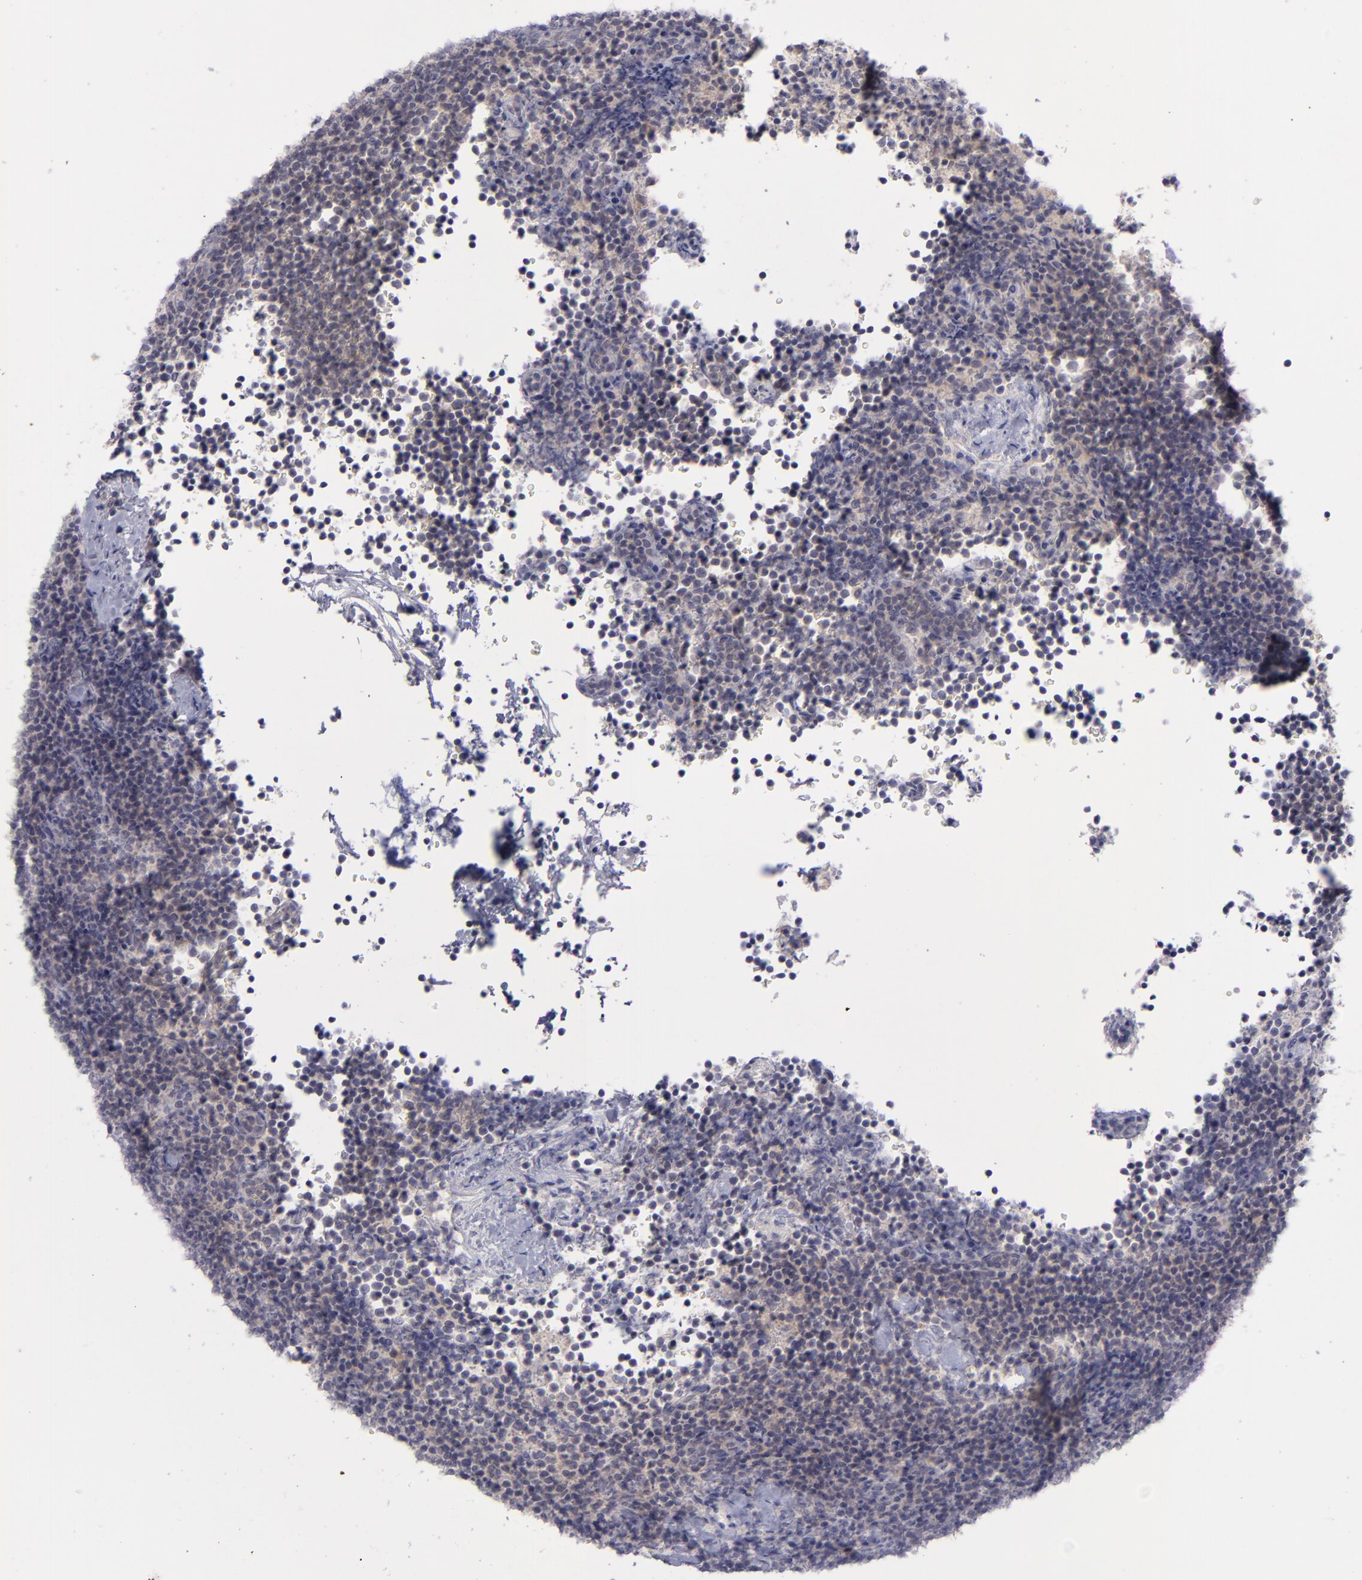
{"staining": {"intensity": "negative", "quantity": "none", "location": "none"}, "tissue": "lymphoma", "cell_type": "Tumor cells", "image_type": "cancer", "snomed": [{"axis": "morphology", "description": "Malignant lymphoma, non-Hodgkin's type, High grade"}, {"axis": "topography", "description": "Lymph node"}], "caption": "Malignant lymphoma, non-Hodgkin's type (high-grade) was stained to show a protein in brown. There is no significant positivity in tumor cells.", "gene": "EVPL", "patient": {"sex": "female", "age": 58}}